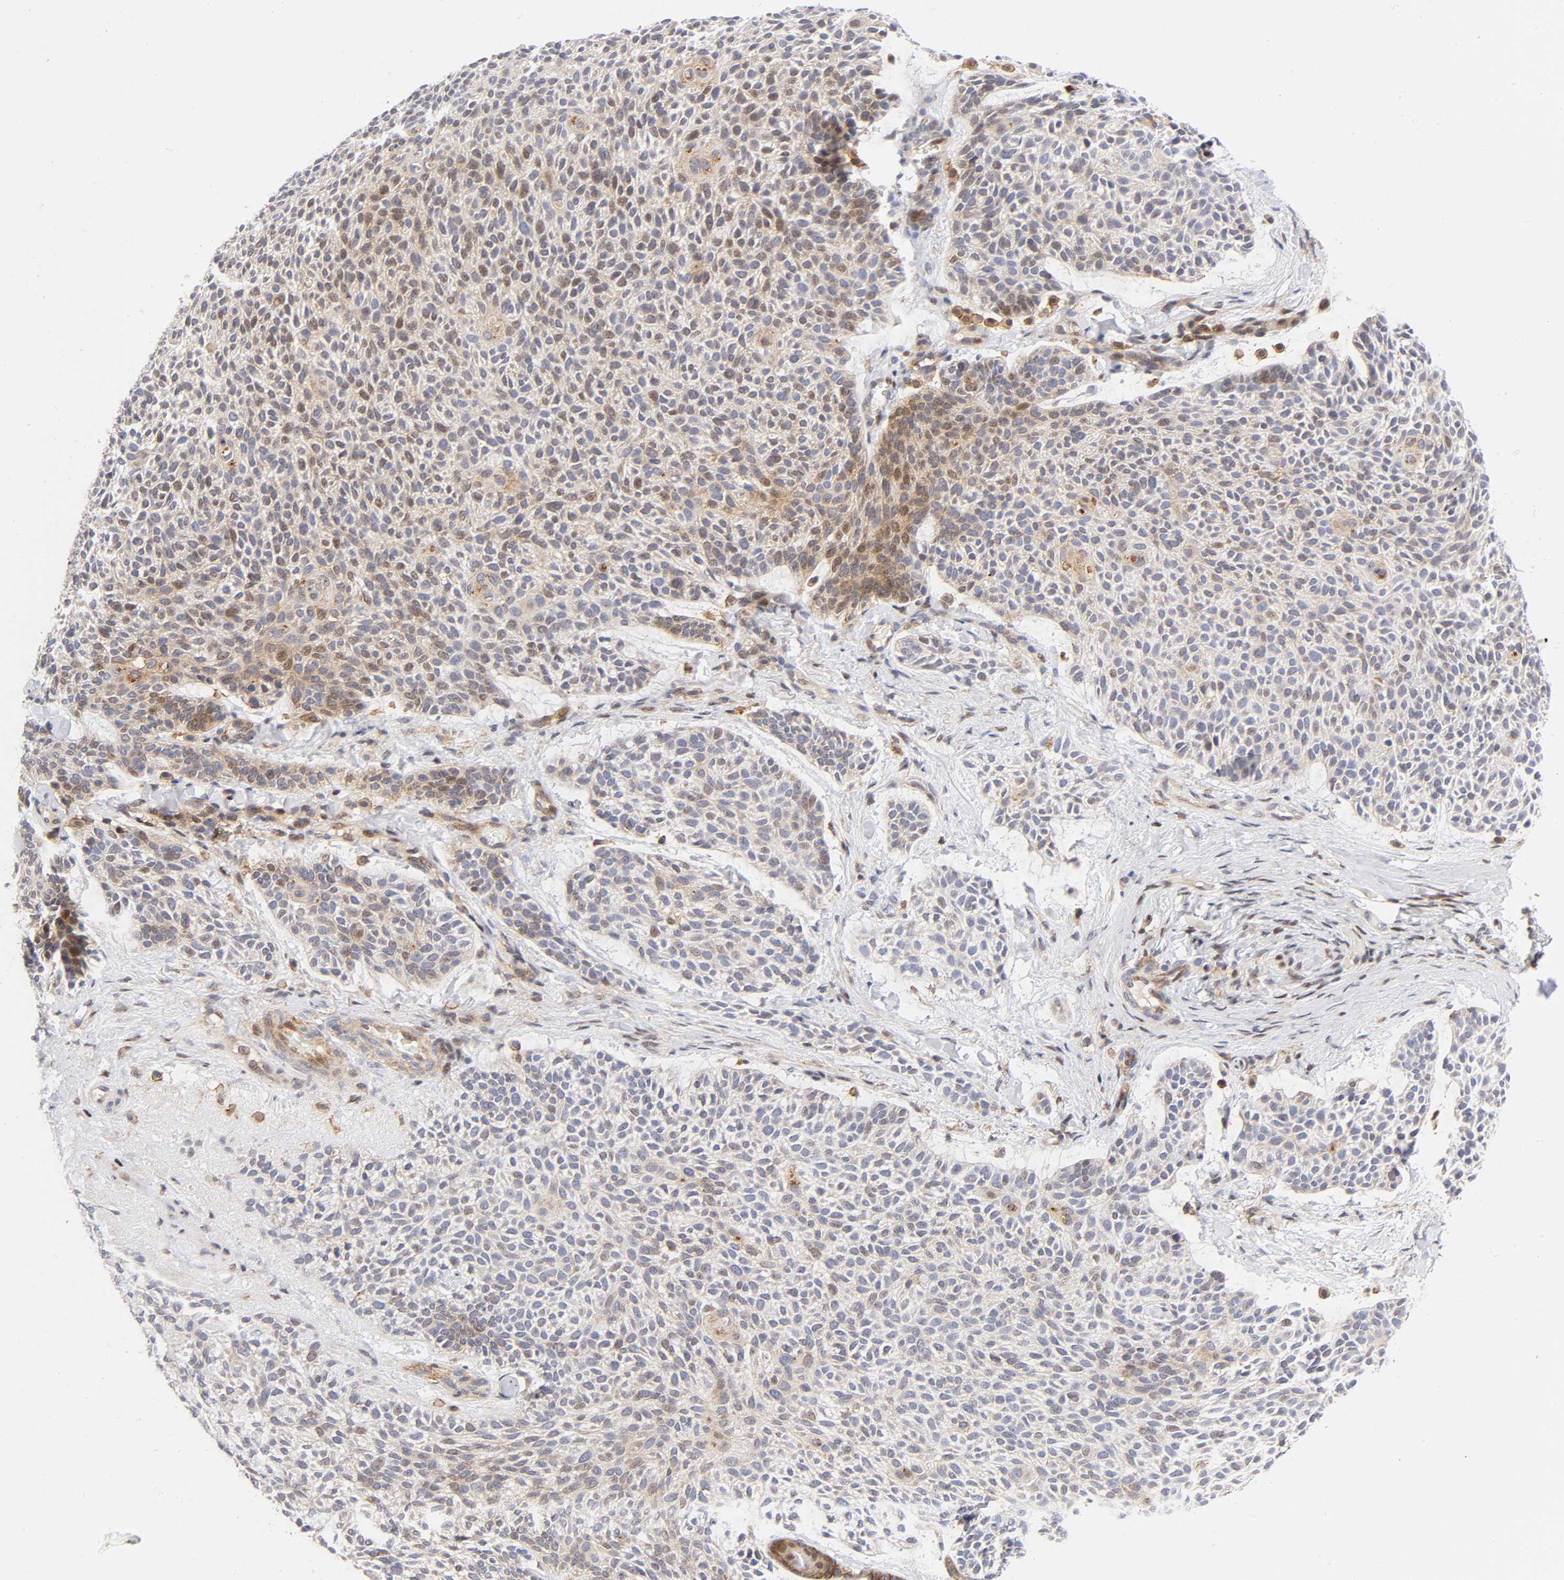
{"staining": {"intensity": "weak", "quantity": "25%-75%", "location": "cytoplasmic/membranous,nuclear"}, "tissue": "skin cancer", "cell_type": "Tumor cells", "image_type": "cancer", "snomed": [{"axis": "morphology", "description": "Normal tissue, NOS"}, {"axis": "morphology", "description": "Basal cell carcinoma"}, {"axis": "topography", "description": "Skin"}], "caption": "This is an image of immunohistochemistry (IHC) staining of basal cell carcinoma (skin), which shows weak expression in the cytoplasmic/membranous and nuclear of tumor cells.", "gene": "ANXA7", "patient": {"sex": "female", "age": 70}}